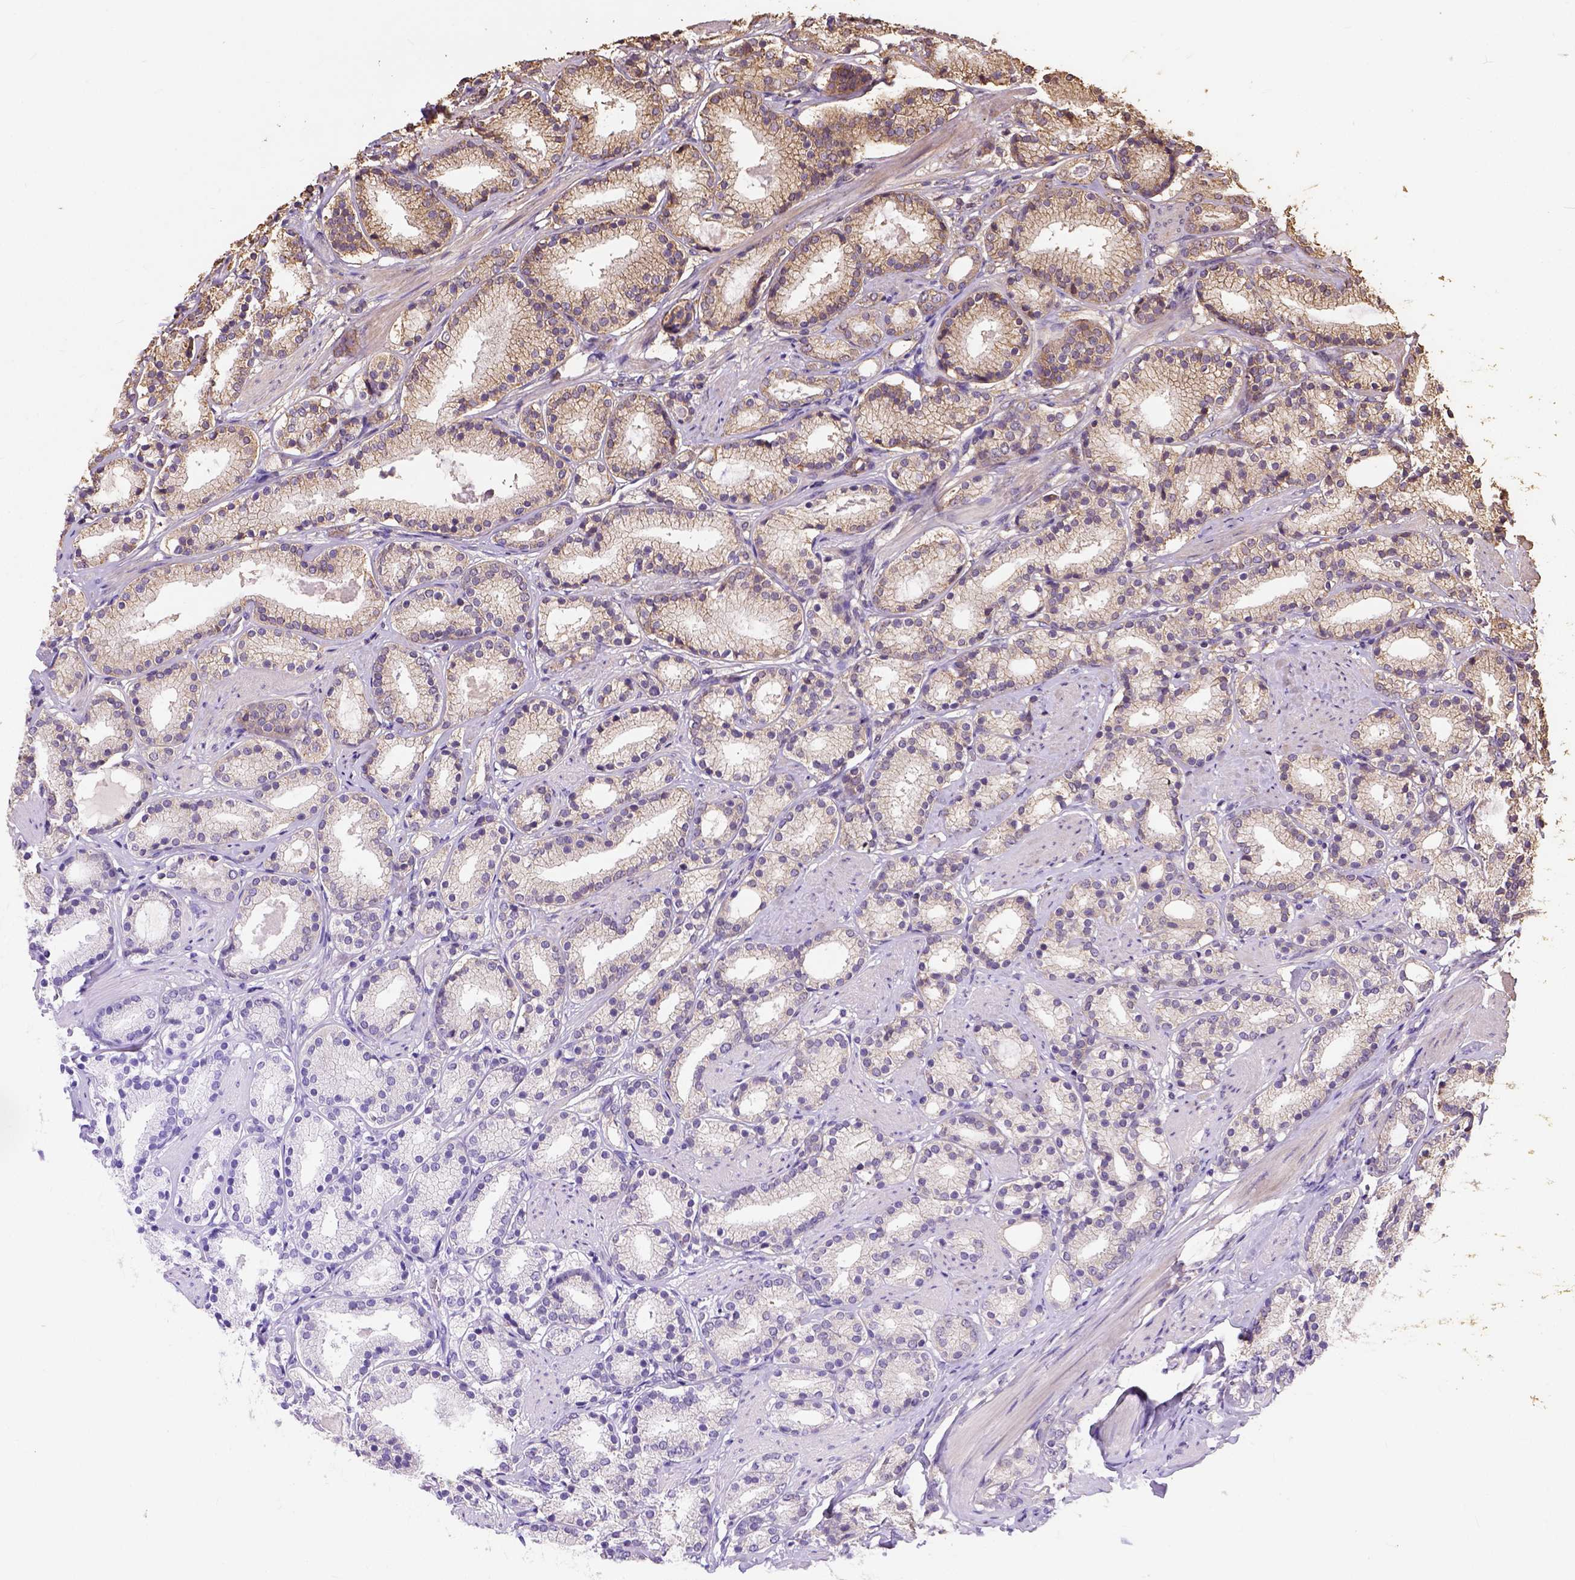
{"staining": {"intensity": "weak", "quantity": ">75%", "location": "cytoplasmic/membranous"}, "tissue": "prostate cancer", "cell_type": "Tumor cells", "image_type": "cancer", "snomed": [{"axis": "morphology", "description": "Adenocarcinoma, High grade"}, {"axis": "topography", "description": "Prostate"}], "caption": "Immunohistochemical staining of human adenocarcinoma (high-grade) (prostate) displays low levels of weak cytoplasmic/membranous expression in approximately >75% of tumor cells.", "gene": "ATP1B3", "patient": {"sex": "male", "age": 63}}